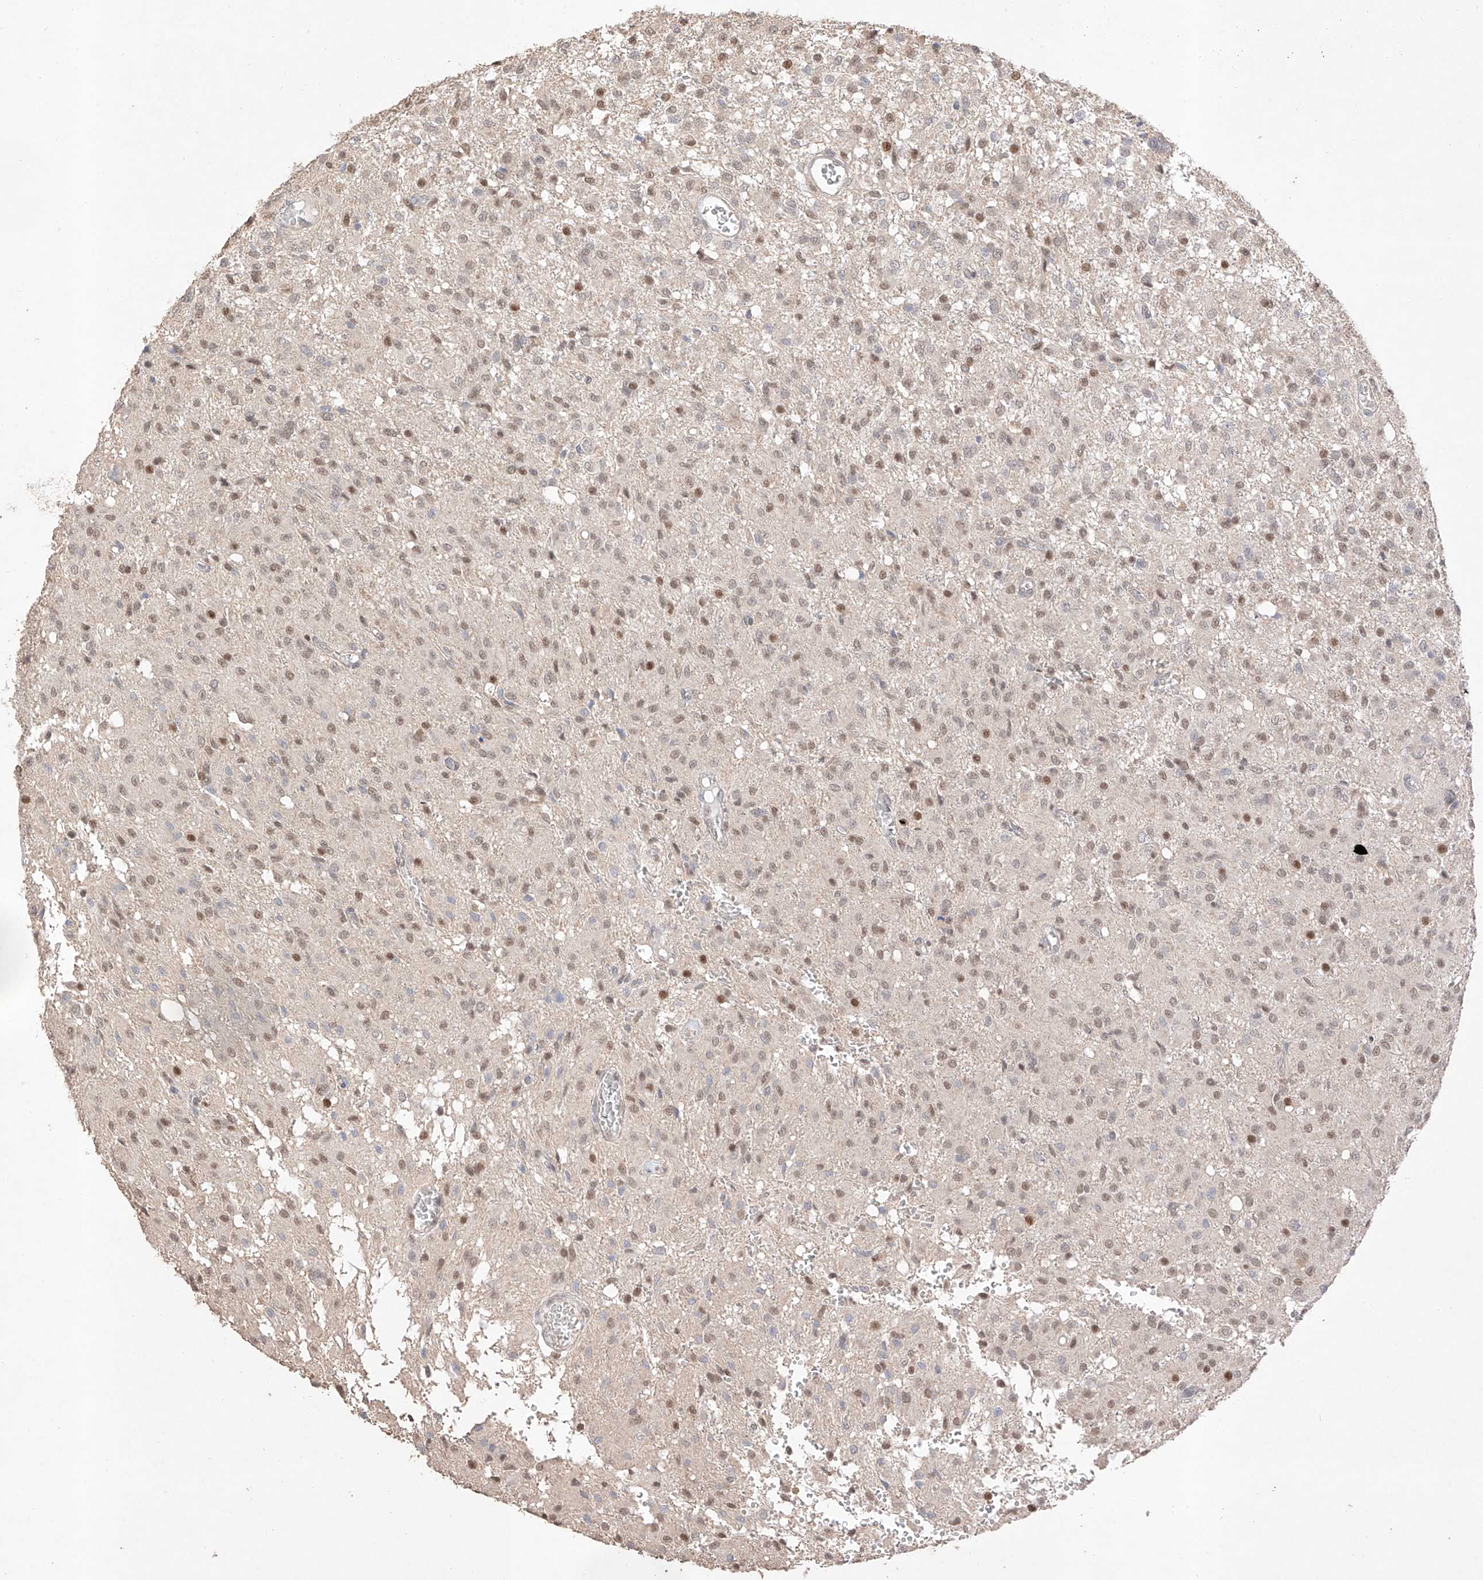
{"staining": {"intensity": "weak", "quantity": ">75%", "location": "nuclear"}, "tissue": "glioma", "cell_type": "Tumor cells", "image_type": "cancer", "snomed": [{"axis": "morphology", "description": "Glioma, malignant, High grade"}, {"axis": "topography", "description": "Brain"}], "caption": "Glioma stained with a brown dye displays weak nuclear positive expression in about >75% of tumor cells.", "gene": "APIP", "patient": {"sex": "female", "age": 59}}